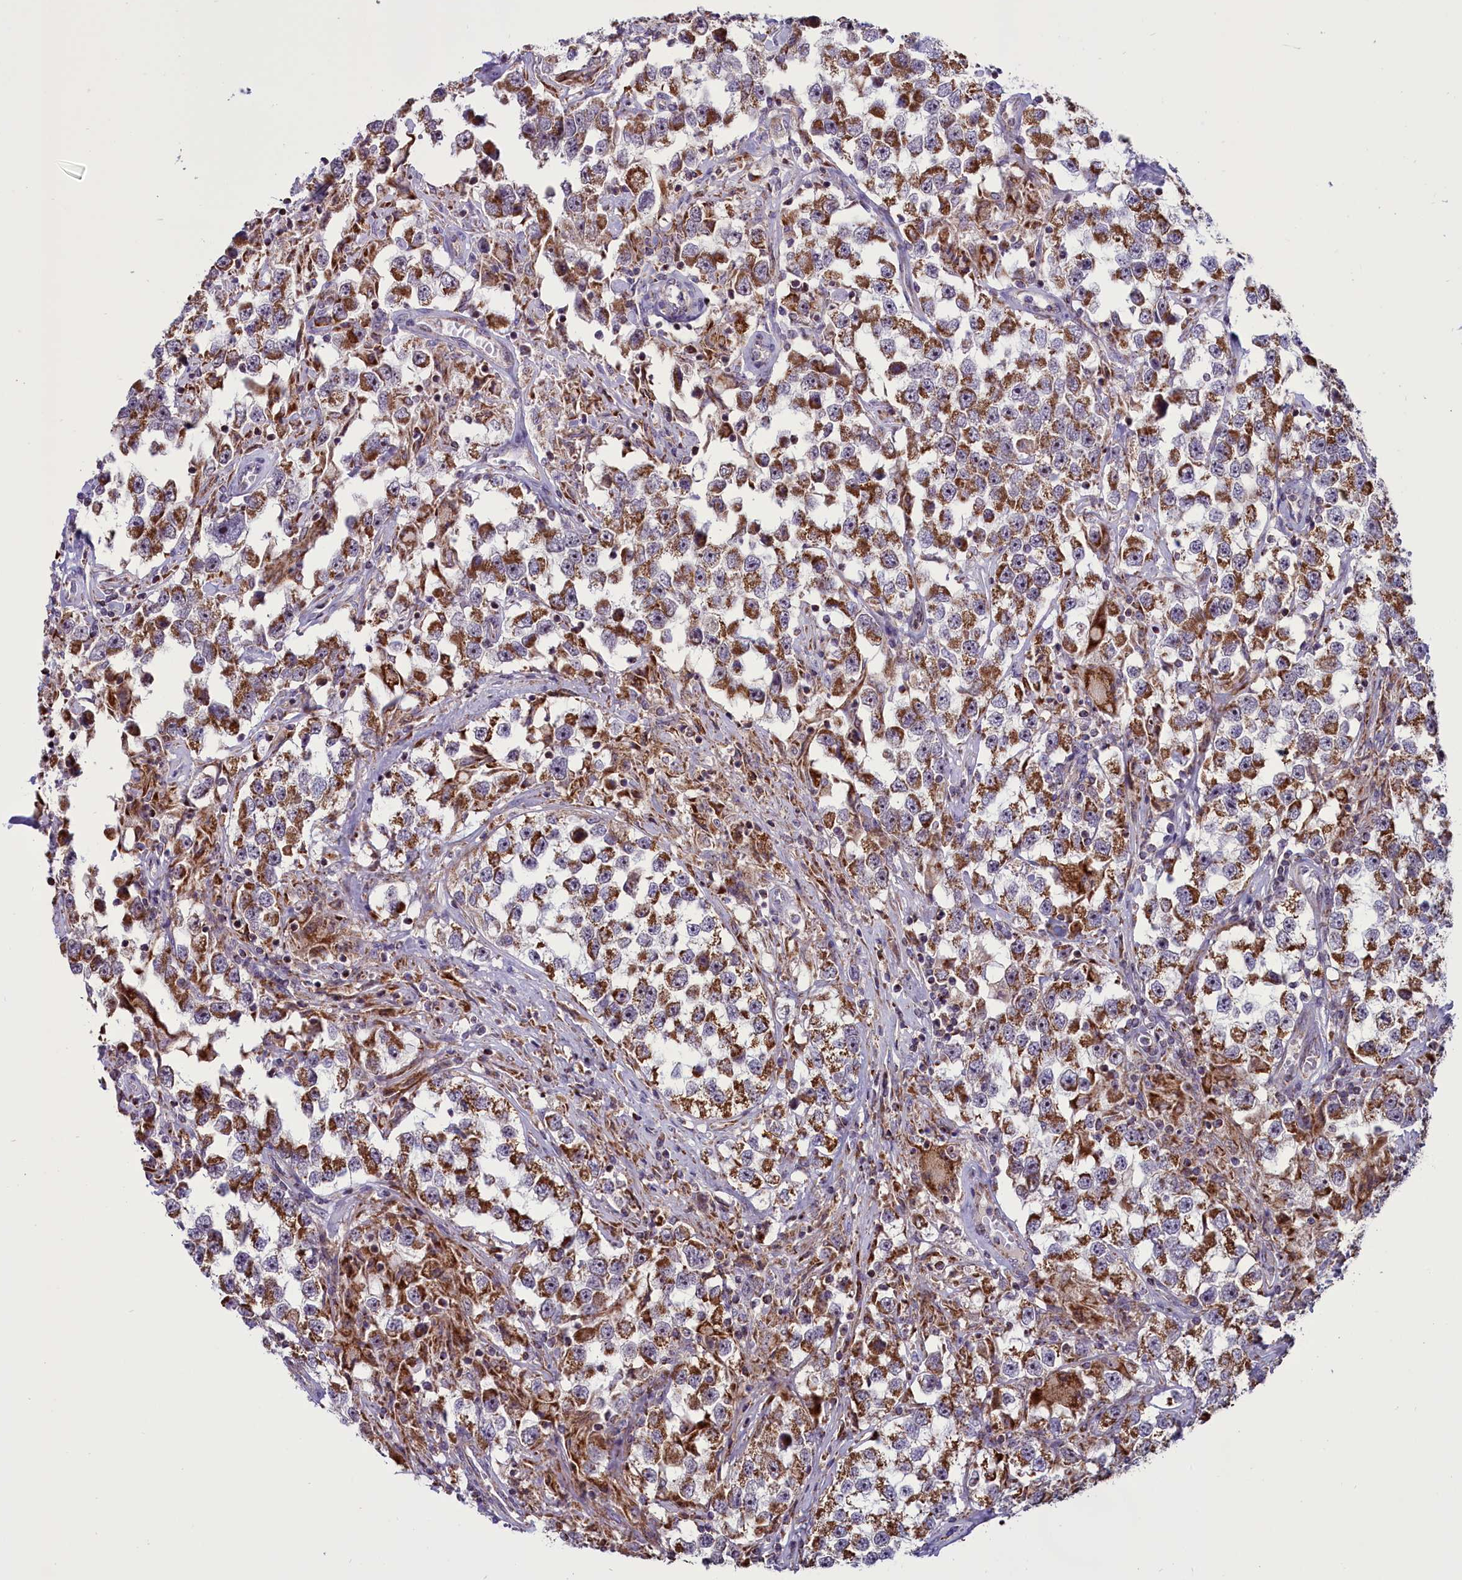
{"staining": {"intensity": "moderate", "quantity": ">75%", "location": "cytoplasmic/membranous"}, "tissue": "testis cancer", "cell_type": "Tumor cells", "image_type": "cancer", "snomed": [{"axis": "morphology", "description": "Seminoma, NOS"}, {"axis": "topography", "description": "Testis"}], "caption": "Testis cancer stained with DAB (3,3'-diaminobenzidine) immunohistochemistry (IHC) shows medium levels of moderate cytoplasmic/membranous staining in about >75% of tumor cells.", "gene": "GLRX5", "patient": {"sex": "male", "age": 46}}